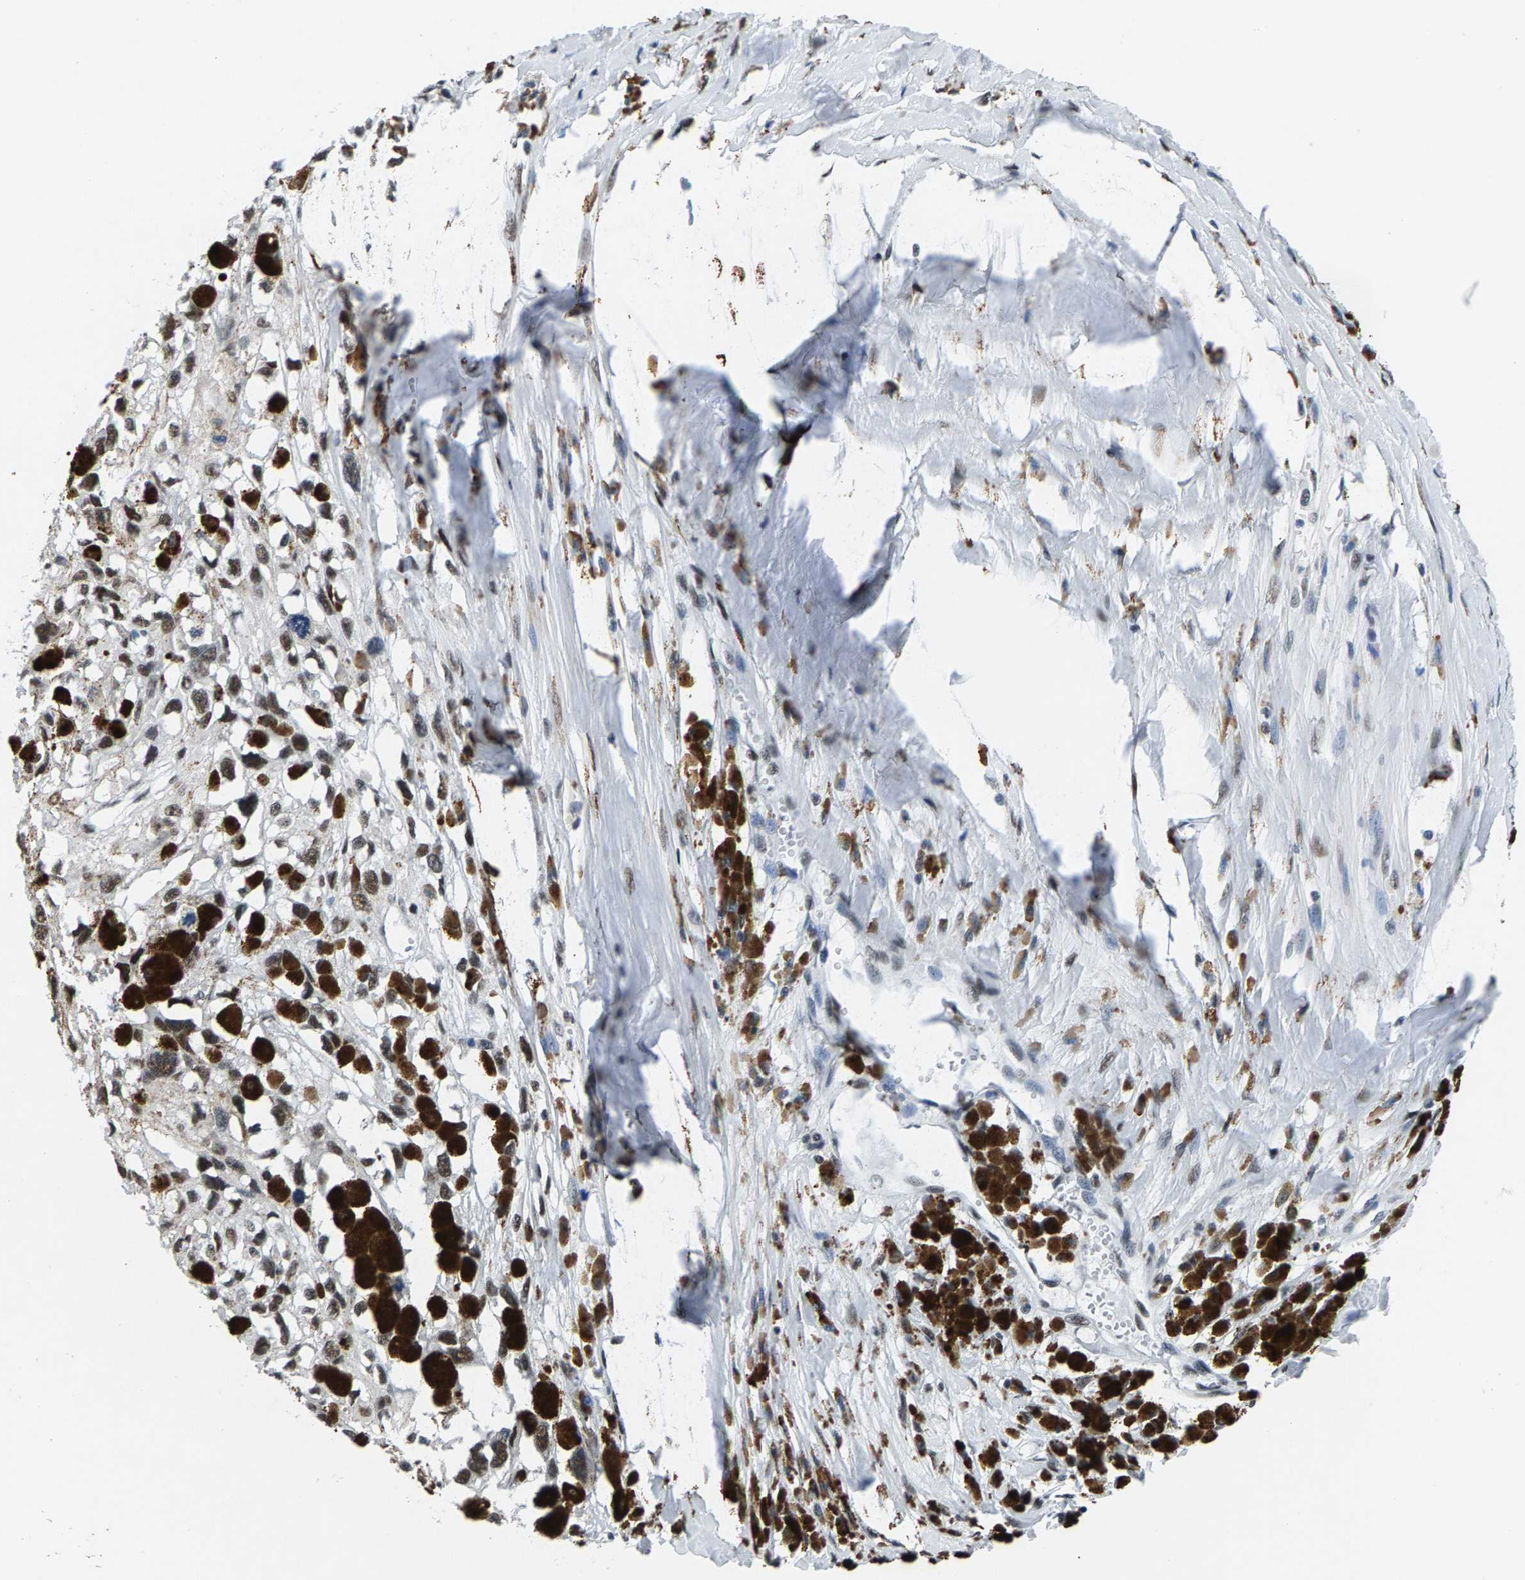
{"staining": {"intensity": "weak", "quantity": ">75%", "location": "nuclear"}, "tissue": "melanoma", "cell_type": "Tumor cells", "image_type": "cancer", "snomed": [{"axis": "morphology", "description": "Malignant melanoma, Metastatic site"}, {"axis": "topography", "description": "Lymph node"}], "caption": "Brown immunohistochemical staining in malignant melanoma (metastatic site) exhibits weak nuclear staining in about >75% of tumor cells.", "gene": "ATF2", "patient": {"sex": "male", "age": 59}}